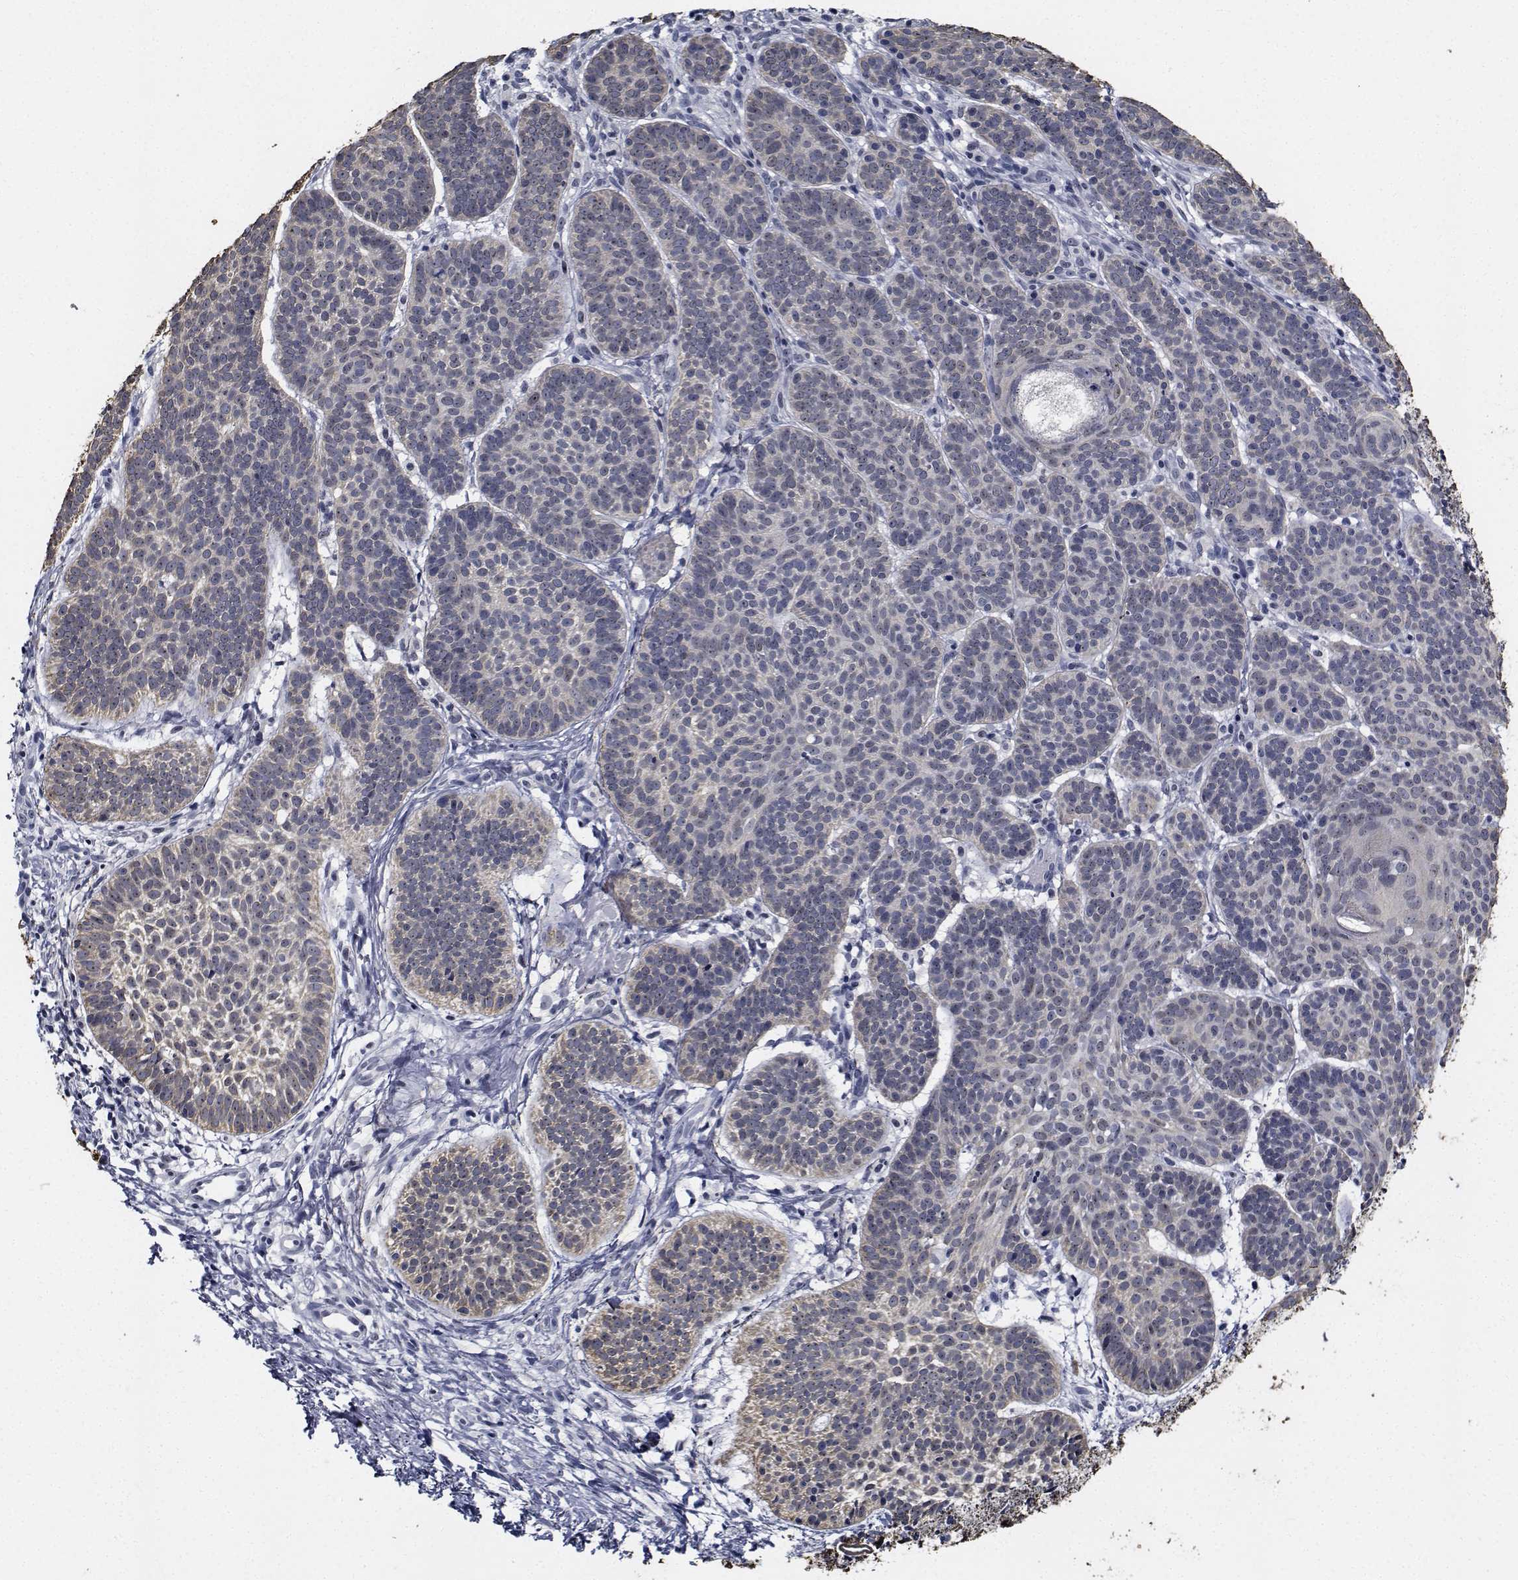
{"staining": {"intensity": "negative", "quantity": "none", "location": "none"}, "tissue": "skin cancer", "cell_type": "Tumor cells", "image_type": "cancer", "snomed": [{"axis": "morphology", "description": "Basal cell carcinoma"}, {"axis": "topography", "description": "Skin"}], "caption": "Immunohistochemistry image of human skin cancer stained for a protein (brown), which exhibits no positivity in tumor cells. (IHC, brightfield microscopy, high magnification).", "gene": "NVL", "patient": {"sex": "male", "age": 72}}